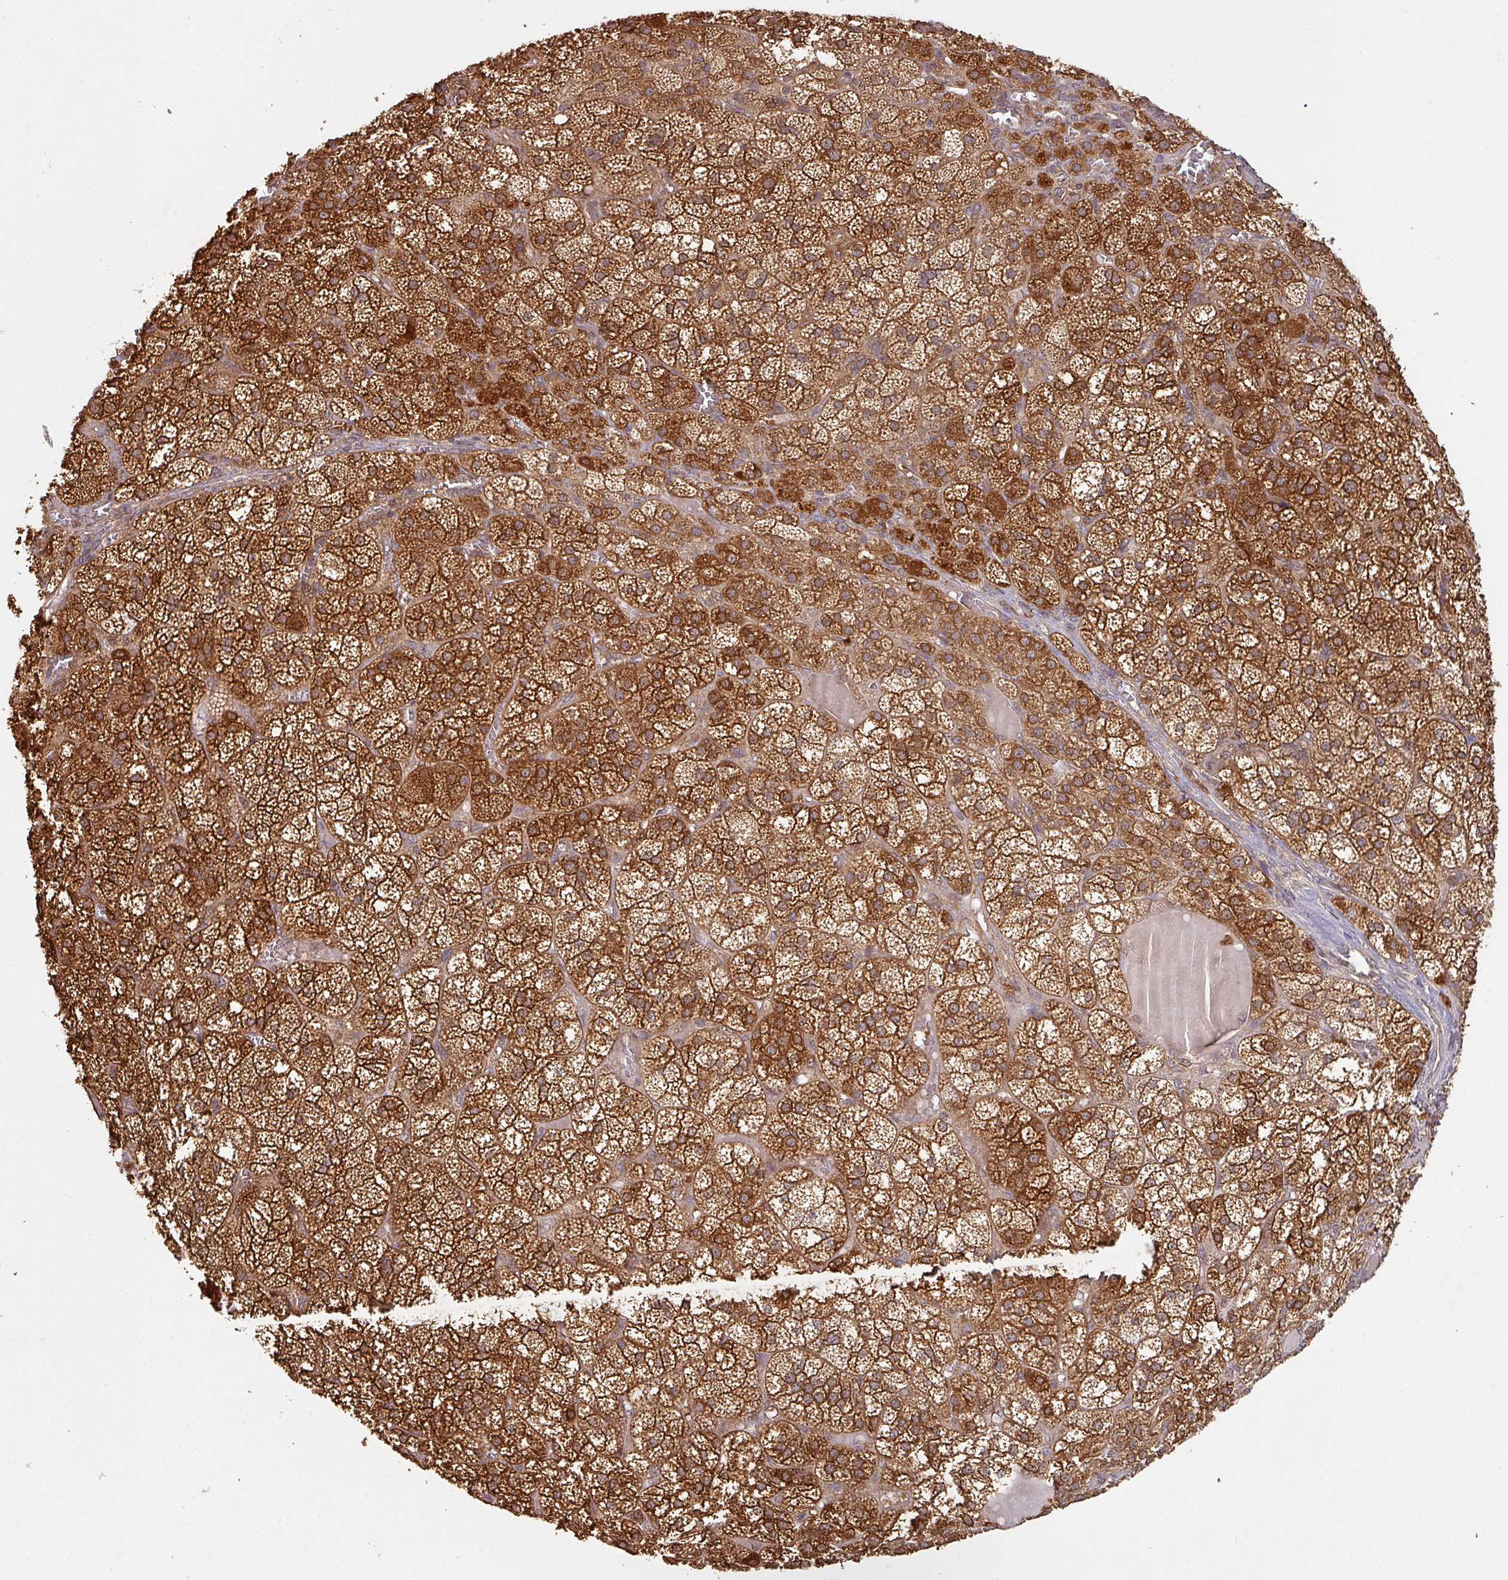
{"staining": {"intensity": "strong", "quantity": ">75%", "location": "cytoplasmic/membranous"}, "tissue": "adrenal gland", "cell_type": "Glandular cells", "image_type": "normal", "snomed": [{"axis": "morphology", "description": "Normal tissue, NOS"}, {"axis": "topography", "description": "Adrenal gland"}], "caption": "IHC (DAB (3,3'-diaminobenzidine)) staining of normal human adrenal gland displays strong cytoplasmic/membranous protein staining in about >75% of glandular cells.", "gene": "ZNF322", "patient": {"sex": "female", "age": 60}}